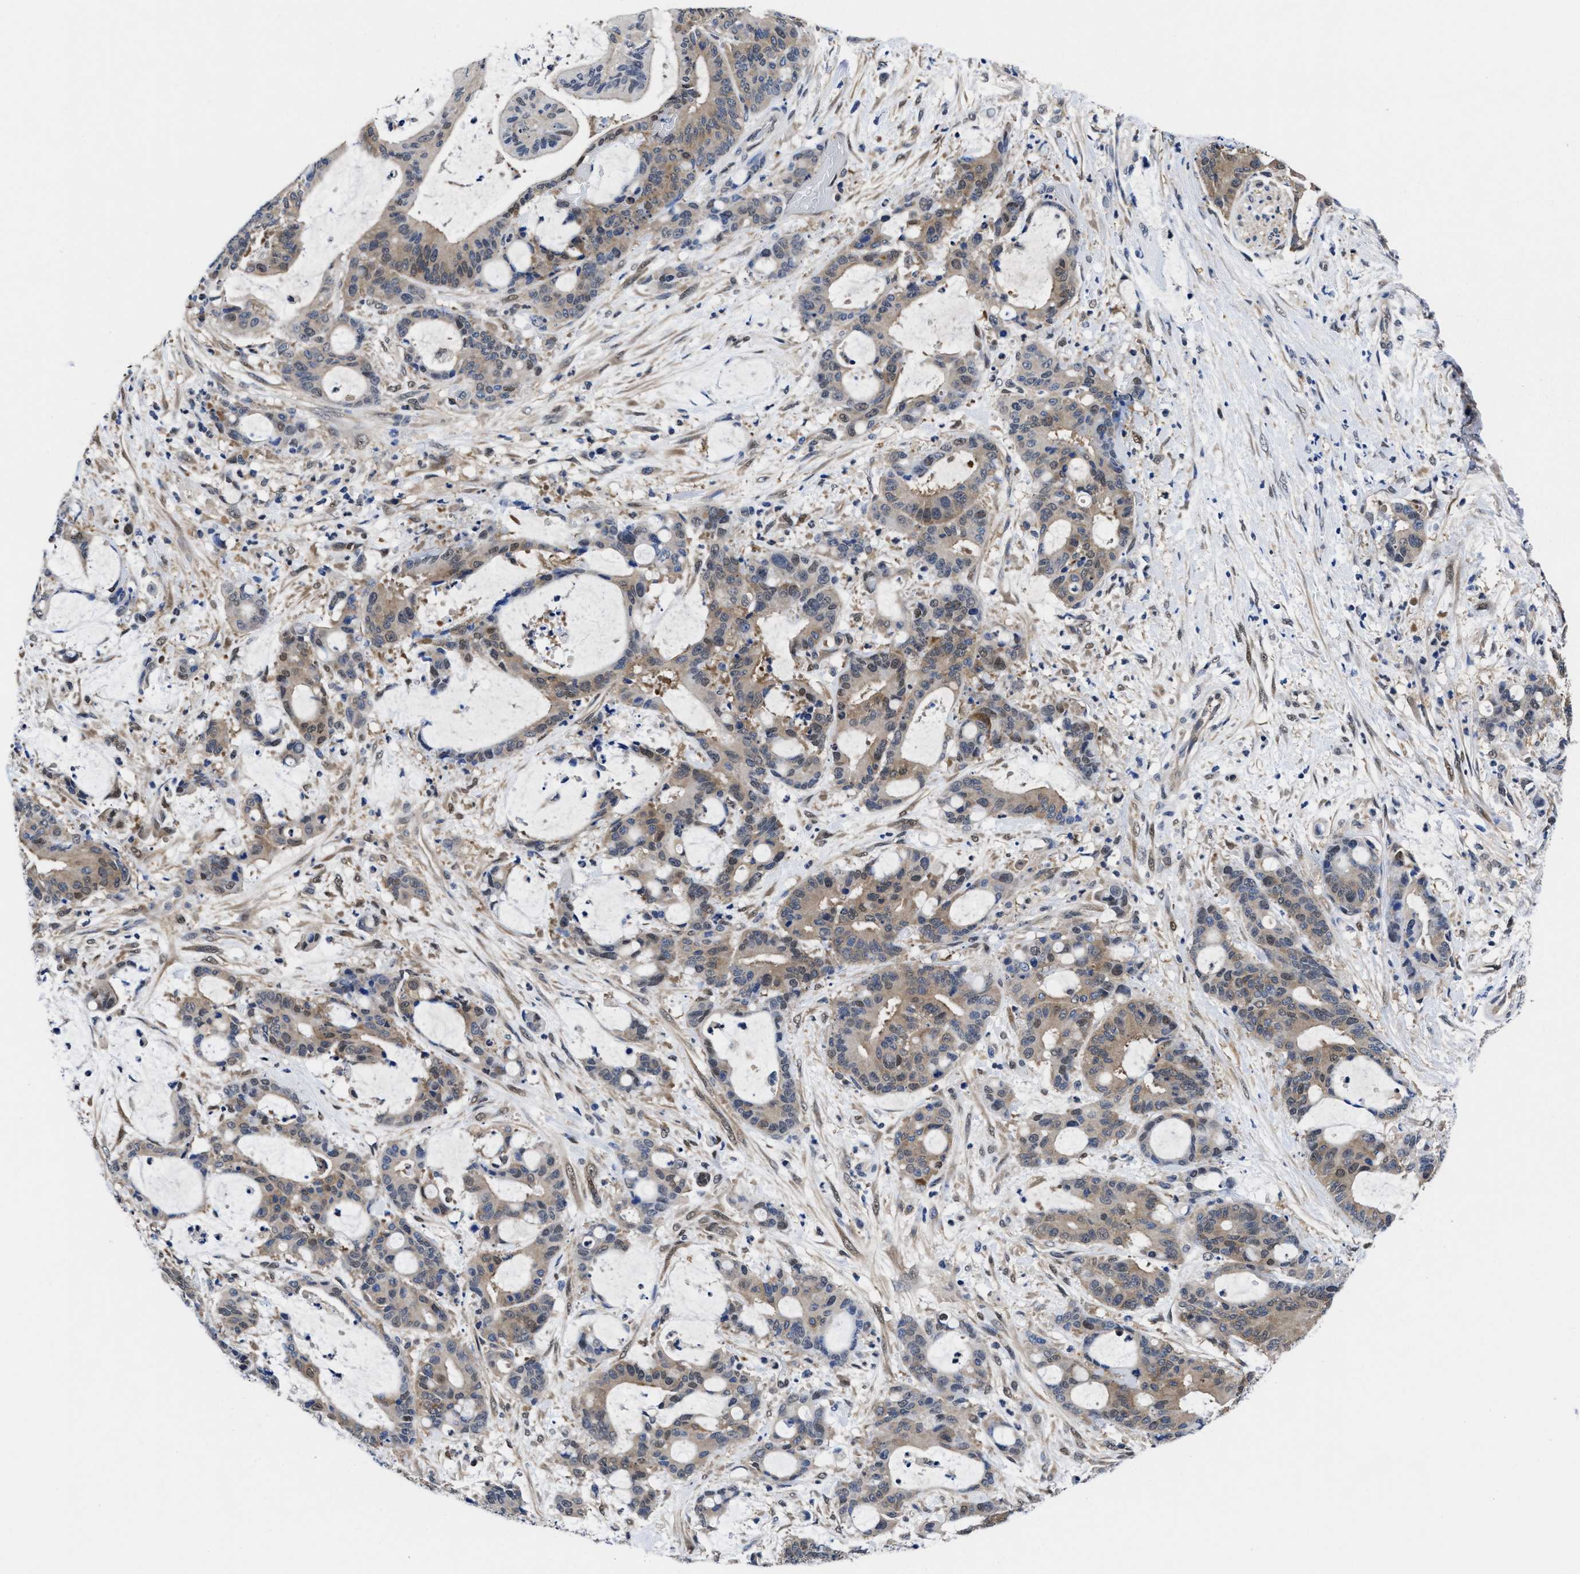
{"staining": {"intensity": "weak", "quantity": "25%-75%", "location": "cytoplasmic/membranous"}, "tissue": "liver cancer", "cell_type": "Tumor cells", "image_type": "cancer", "snomed": [{"axis": "morphology", "description": "Normal tissue, NOS"}, {"axis": "morphology", "description": "Cholangiocarcinoma"}, {"axis": "topography", "description": "Liver"}, {"axis": "topography", "description": "Peripheral nerve tissue"}], "caption": "Weak cytoplasmic/membranous protein expression is present in about 25%-75% of tumor cells in cholangiocarcinoma (liver).", "gene": "ACLY", "patient": {"sex": "female", "age": 73}}